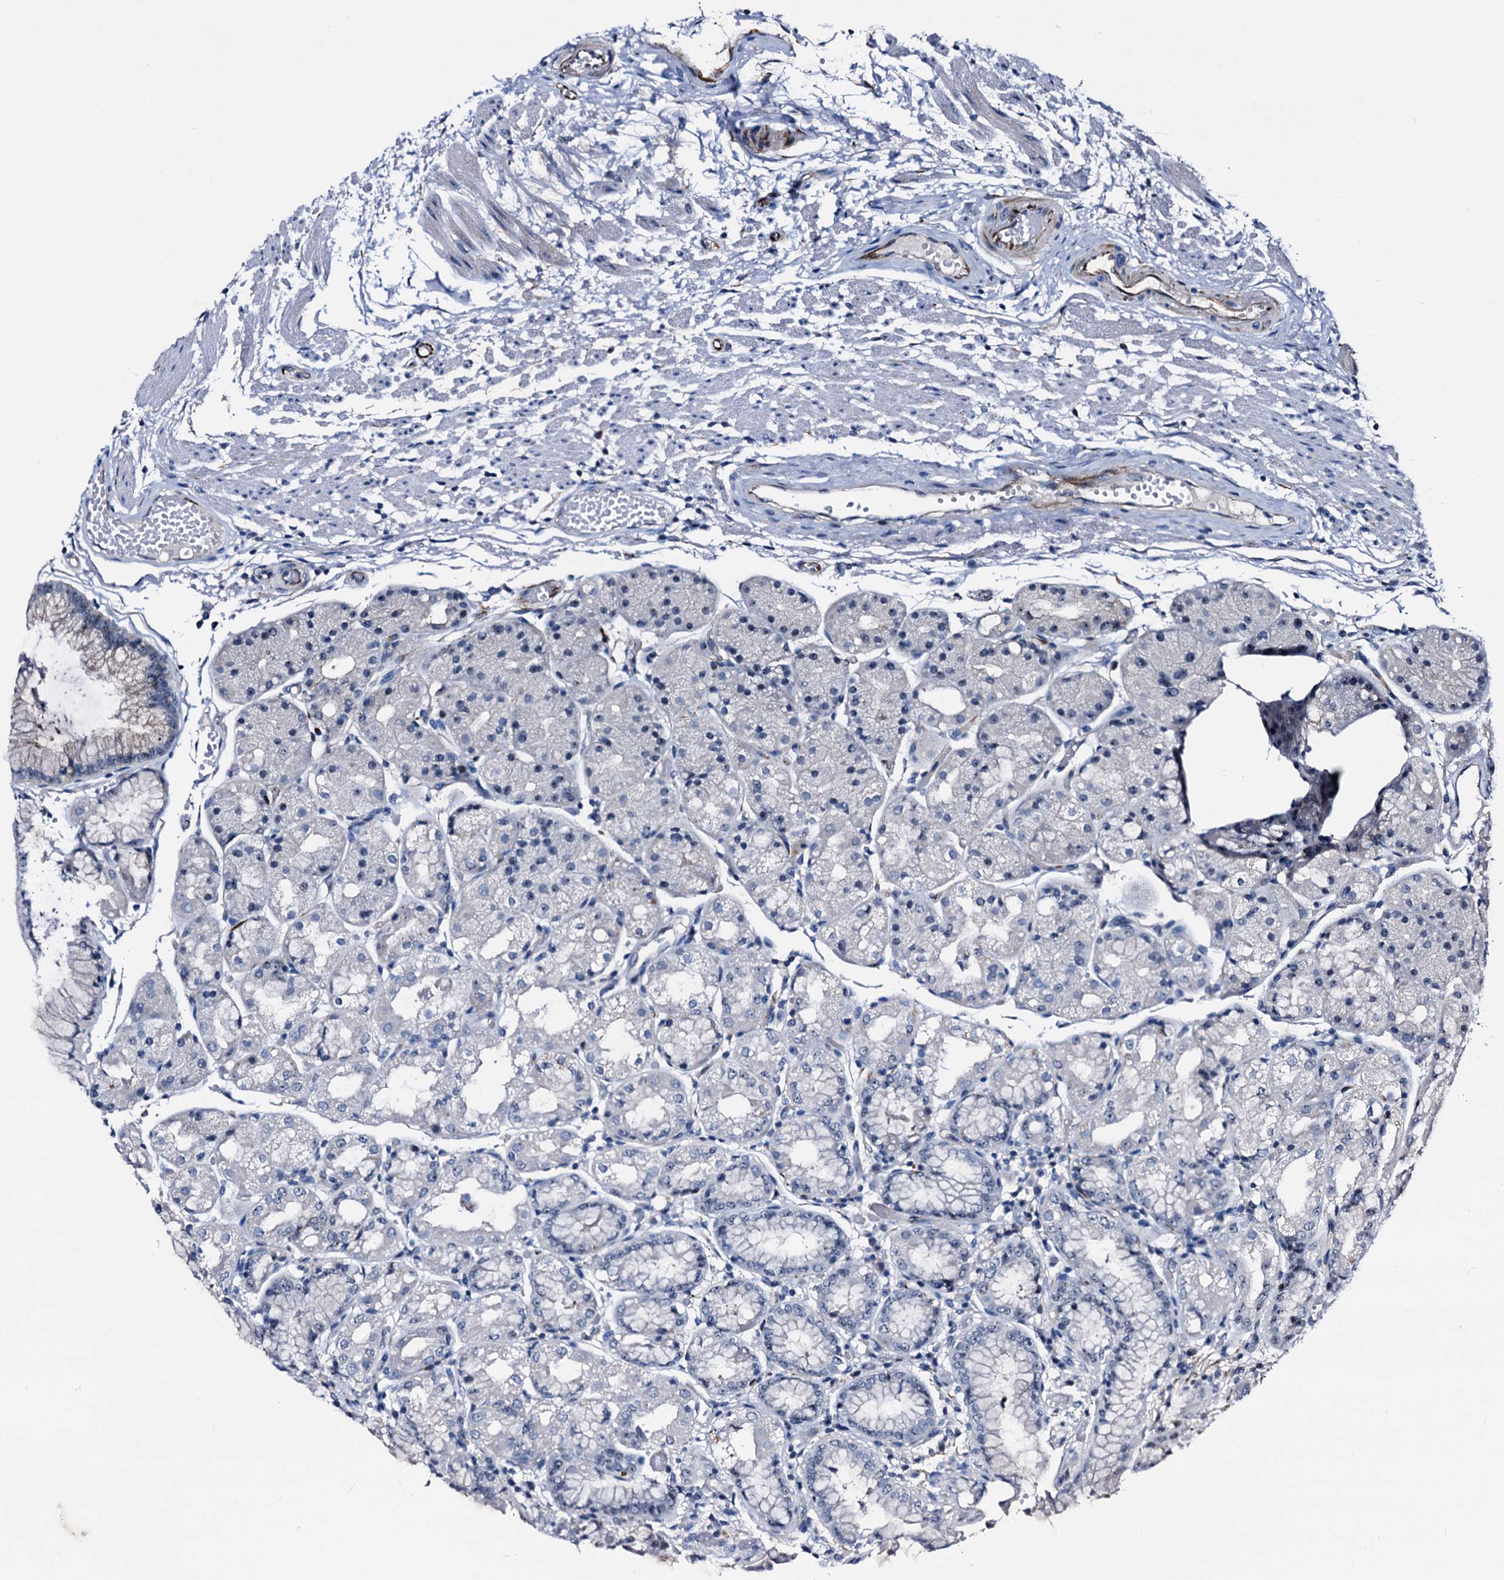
{"staining": {"intensity": "weak", "quantity": "25%-75%", "location": "nuclear"}, "tissue": "stomach", "cell_type": "Glandular cells", "image_type": "normal", "snomed": [{"axis": "morphology", "description": "Normal tissue, NOS"}, {"axis": "topography", "description": "Stomach, upper"}], "caption": "IHC staining of normal stomach, which exhibits low levels of weak nuclear staining in approximately 25%-75% of glandular cells indicating weak nuclear protein staining. The staining was performed using DAB (3,3'-diaminobenzidine) (brown) for protein detection and nuclei were counterstained in hematoxylin (blue).", "gene": "EMG1", "patient": {"sex": "male", "age": 72}}